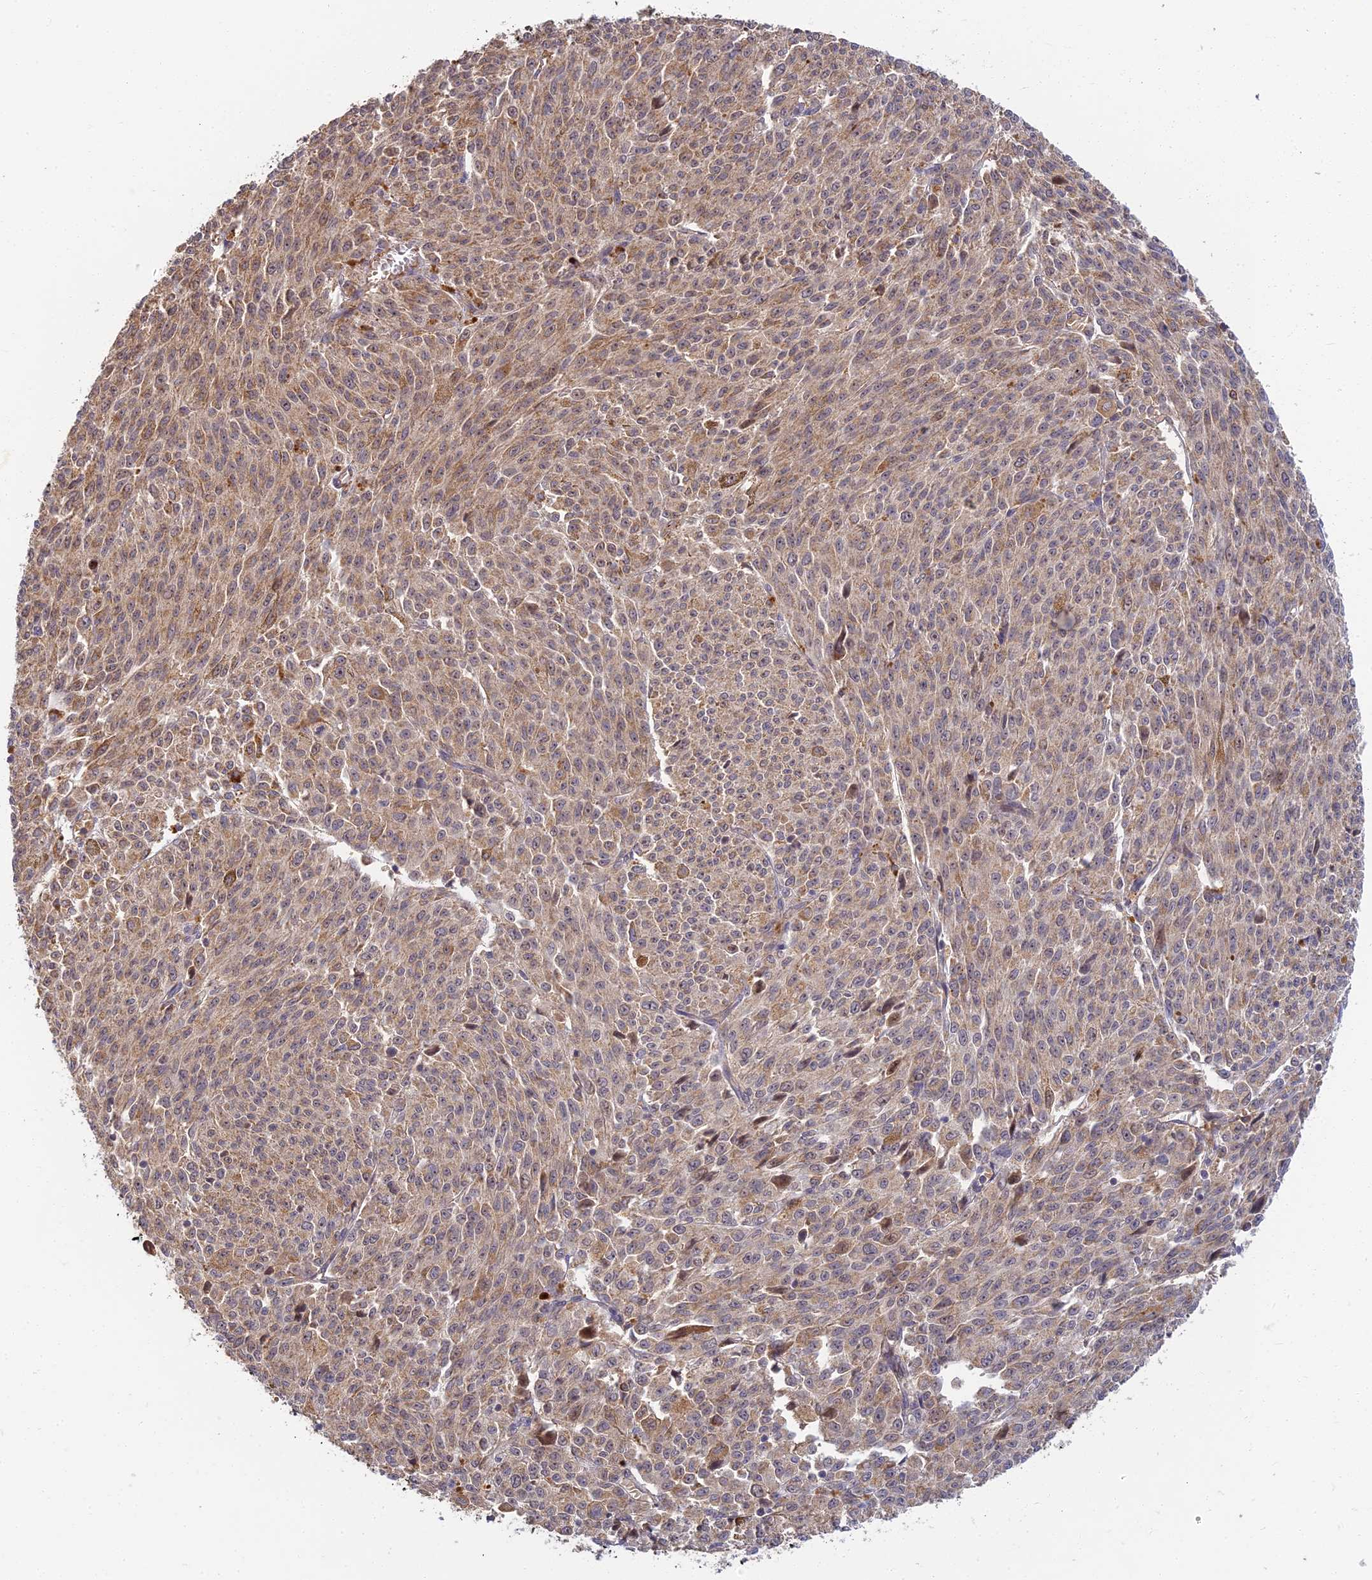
{"staining": {"intensity": "weak", "quantity": ">75%", "location": "cytoplasmic/membranous"}, "tissue": "melanoma", "cell_type": "Tumor cells", "image_type": "cancer", "snomed": [{"axis": "morphology", "description": "Malignant melanoma, NOS"}, {"axis": "topography", "description": "Skin"}], "caption": "The image exhibits immunohistochemical staining of malignant melanoma. There is weak cytoplasmic/membranous expression is appreciated in about >75% of tumor cells. (DAB IHC, brown staining for protein, blue staining for nuclei).", "gene": "RGL3", "patient": {"sex": "female", "age": 52}}